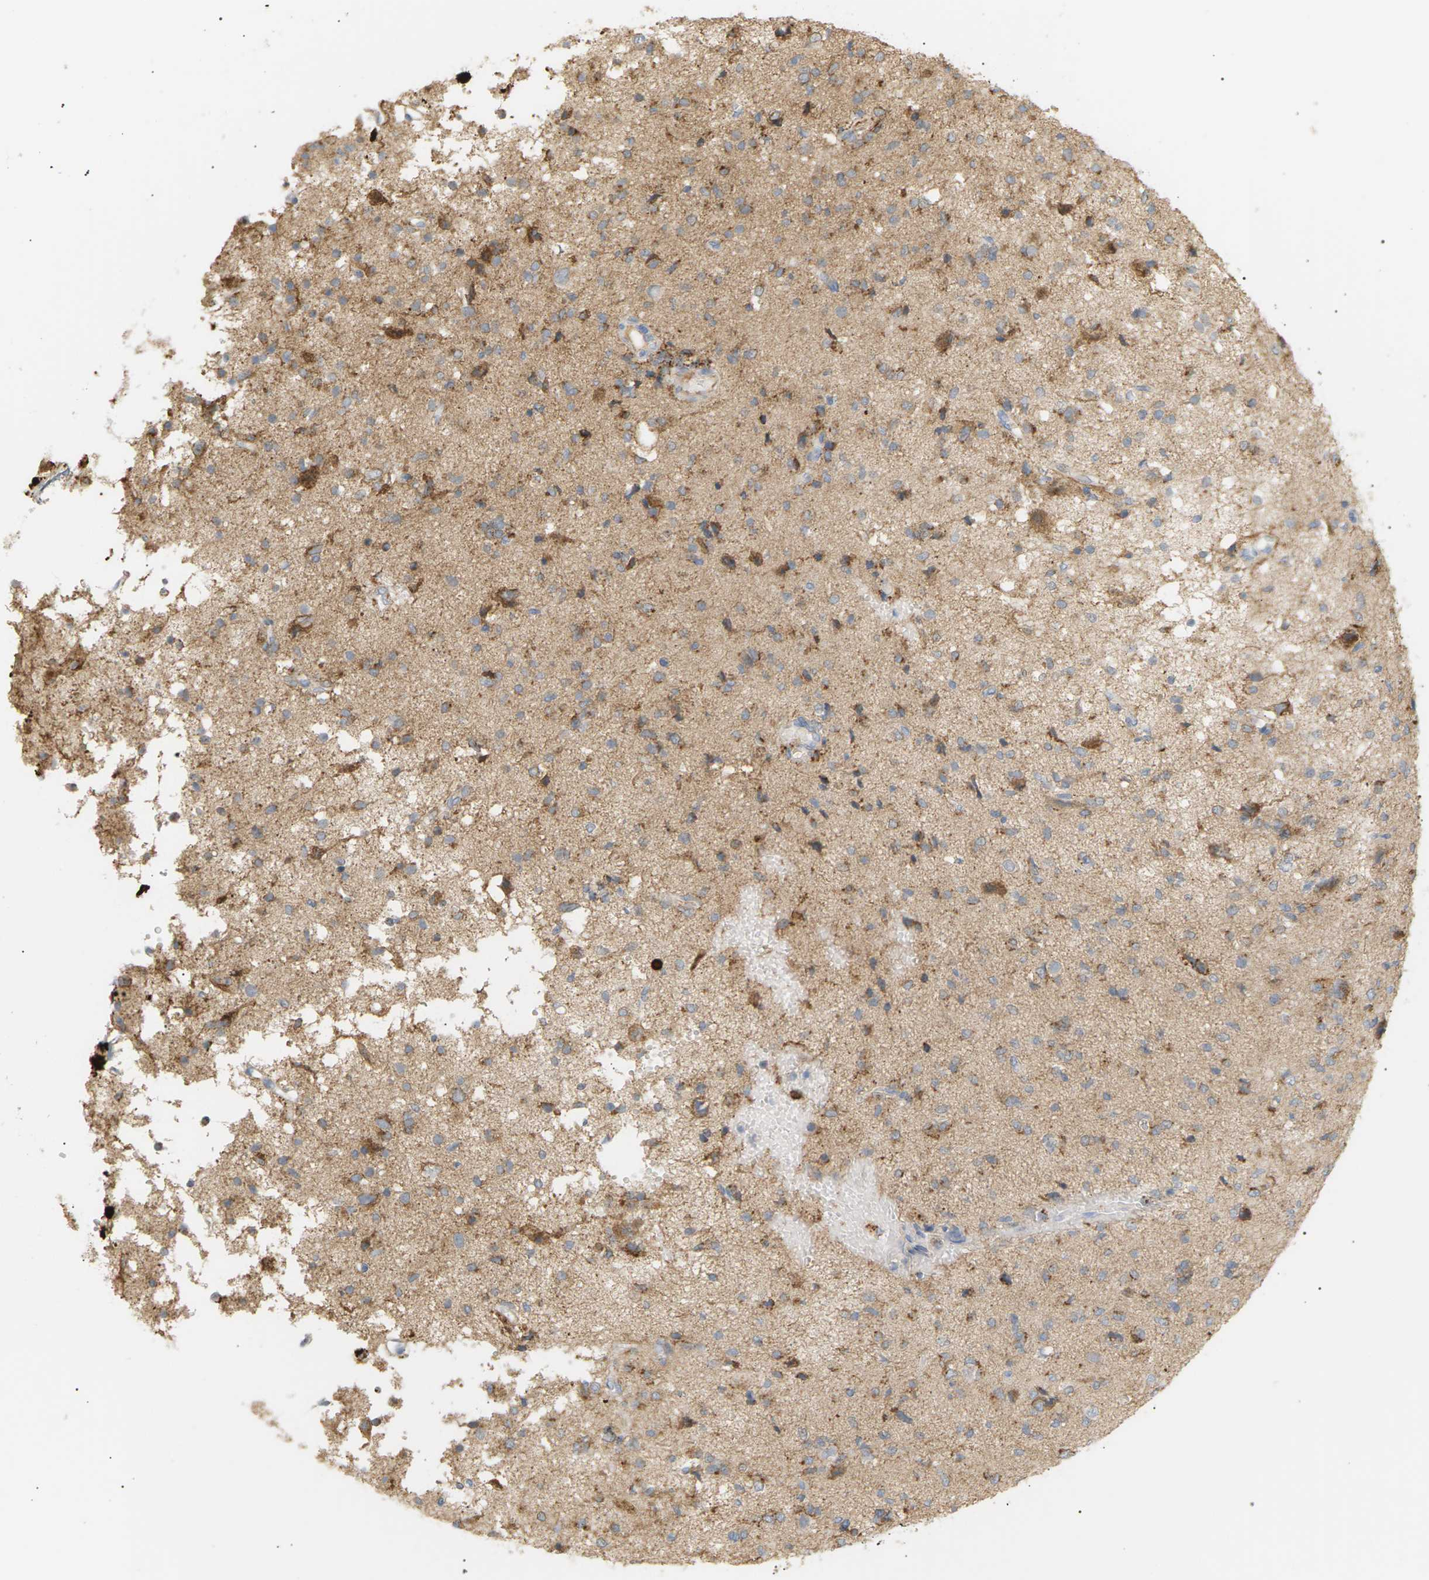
{"staining": {"intensity": "negative", "quantity": "none", "location": "none"}, "tissue": "glioma", "cell_type": "Tumor cells", "image_type": "cancer", "snomed": [{"axis": "morphology", "description": "Glioma, malignant, High grade"}, {"axis": "topography", "description": "Brain"}], "caption": "Immunohistochemistry (IHC) image of neoplastic tissue: human glioma stained with DAB exhibits no significant protein expression in tumor cells.", "gene": "CLU", "patient": {"sex": "female", "age": 59}}